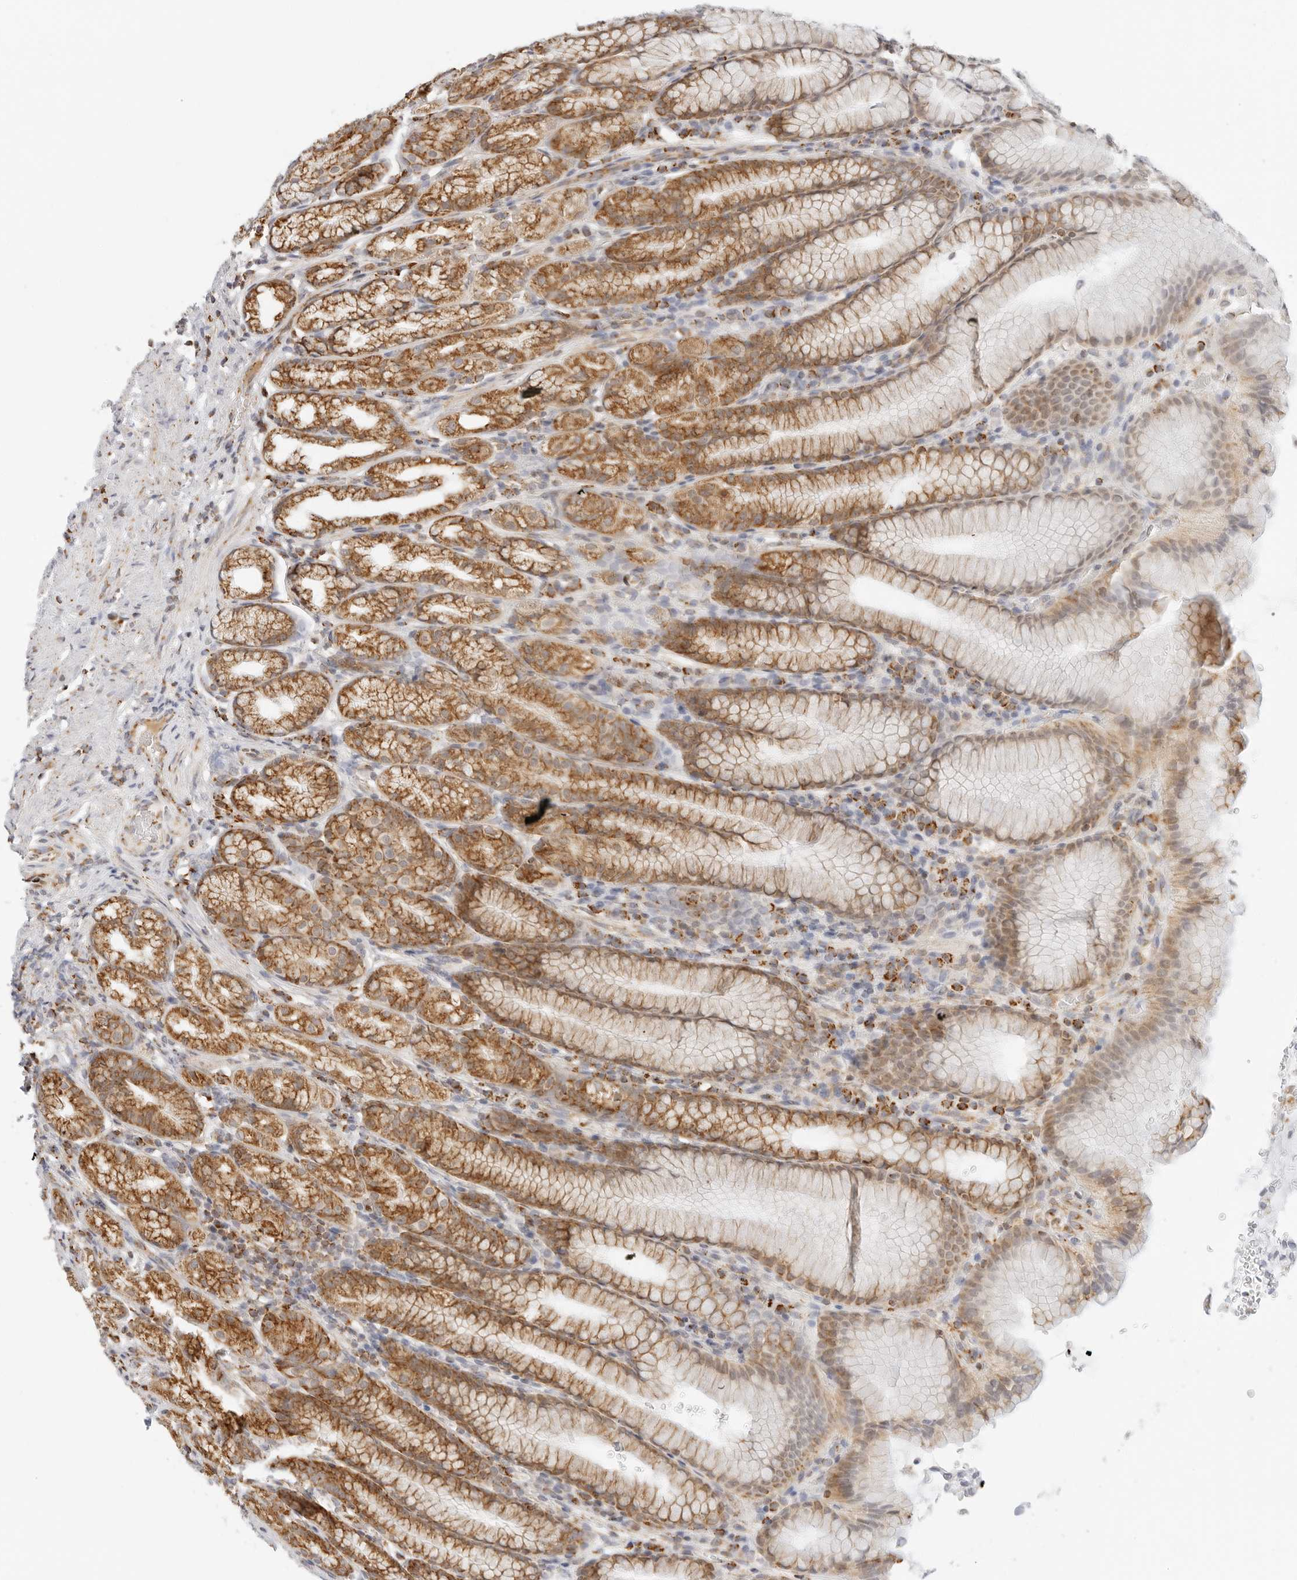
{"staining": {"intensity": "moderate", "quantity": ">75%", "location": "cytoplasmic/membranous"}, "tissue": "stomach", "cell_type": "Glandular cells", "image_type": "normal", "snomed": [{"axis": "morphology", "description": "Normal tissue, NOS"}, {"axis": "topography", "description": "Stomach"}], "caption": "Immunohistochemical staining of benign stomach exhibits moderate cytoplasmic/membranous protein staining in approximately >75% of glandular cells.", "gene": "RC3H1", "patient": {"sex": "male", "age": 42}}